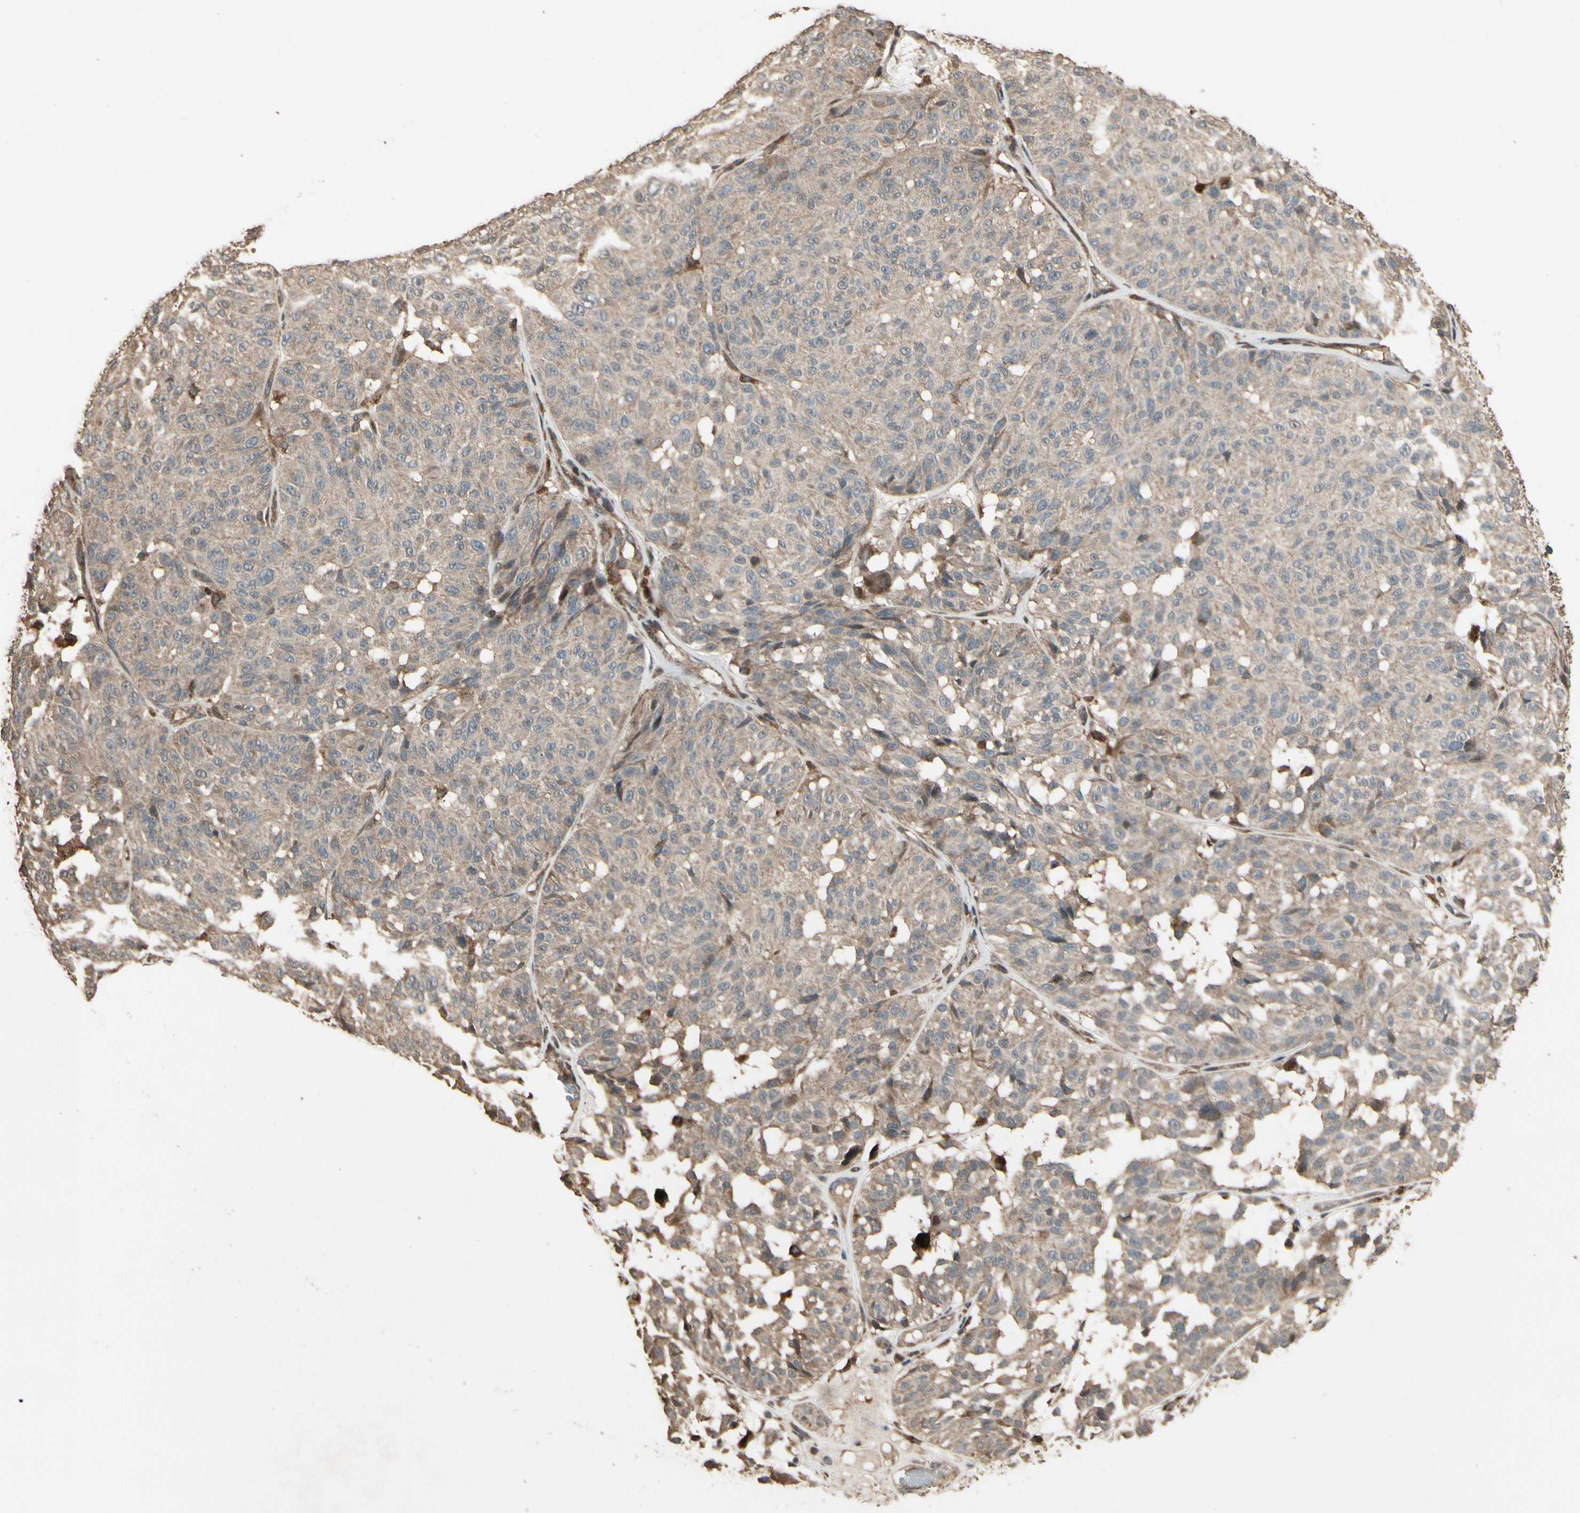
{"staining": {"intensity": "weak", "quantity": ">75%", "location": "cytoplasmic/membranous"}, "tissue": "melanoma", "cell_type": "Tumor cells", "image_type": "cancer", "snomed": [{"axis": "morphology", "description": "Malignant melanoma, NOS"}, {"axis": "topography", "description": "Skin"}], "caption": "Tumor cells reveal low levels of weak cytoplasmic/membranous positivity in approximately >75% of cells in melanoma.", "gene": "CSF1R", "patient": {"sex": "female", "age": 46}}